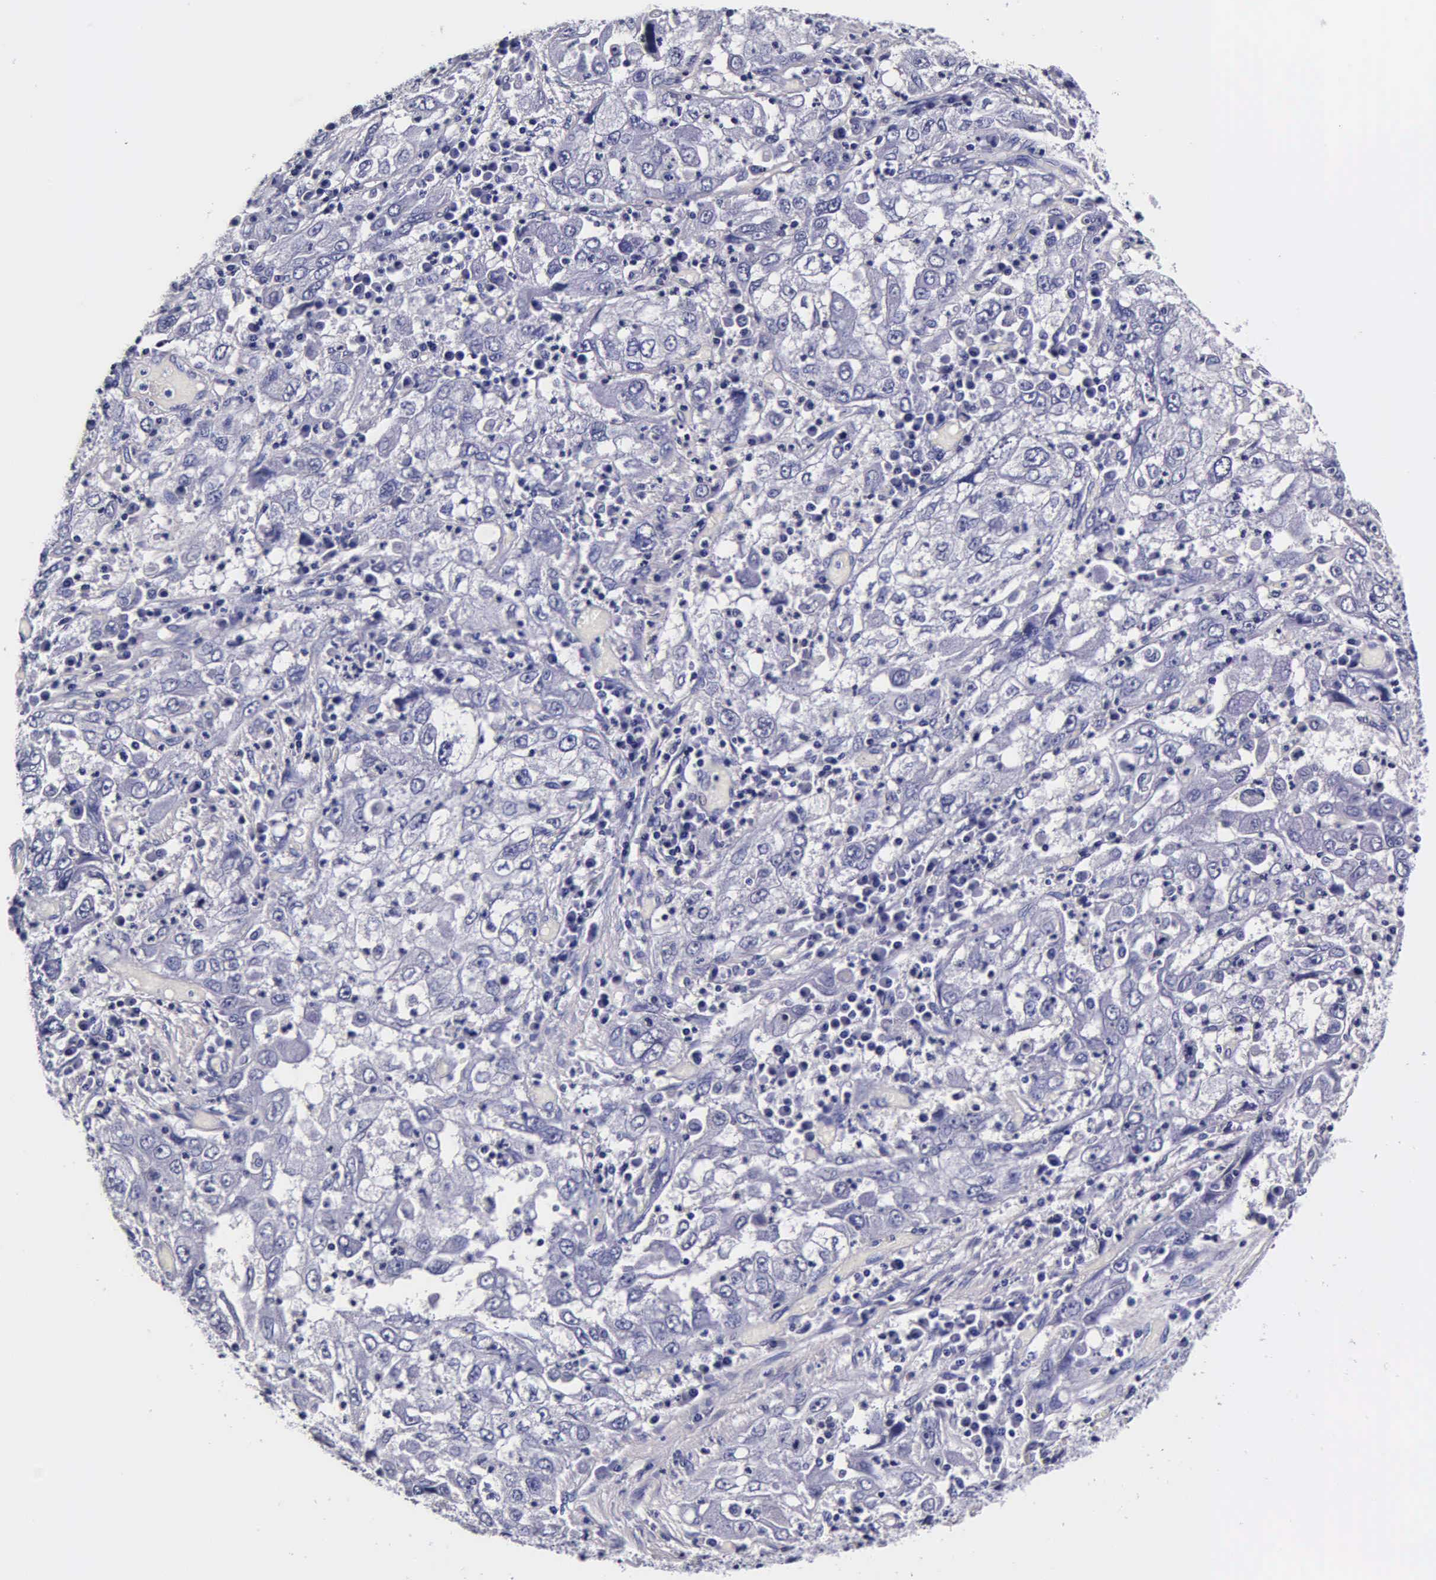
{"staining": {"intensity": "negative", "quantity": "none", "location": "none"}, "tissue": "cervical cancer", "cell_type": "Tumor cells", "image_type": "cancer", "snomed": [{"axis": "morphology", "description": "Squamous cell carcinoma, NOS"}, {"axis": "topography", "description": "Cervix"}], "caption": "Protein analysis of cervical cancer shows no significant staining in tumor cells. (Stains: DAB (3,3'-diaminobenzidine) immunohistochemistry with hematoxylin counter stain, Microscopy: brightfield microscopy at high magnification).", "gene": "IAPP", "patient": {"sex": "female", "age": 36}}